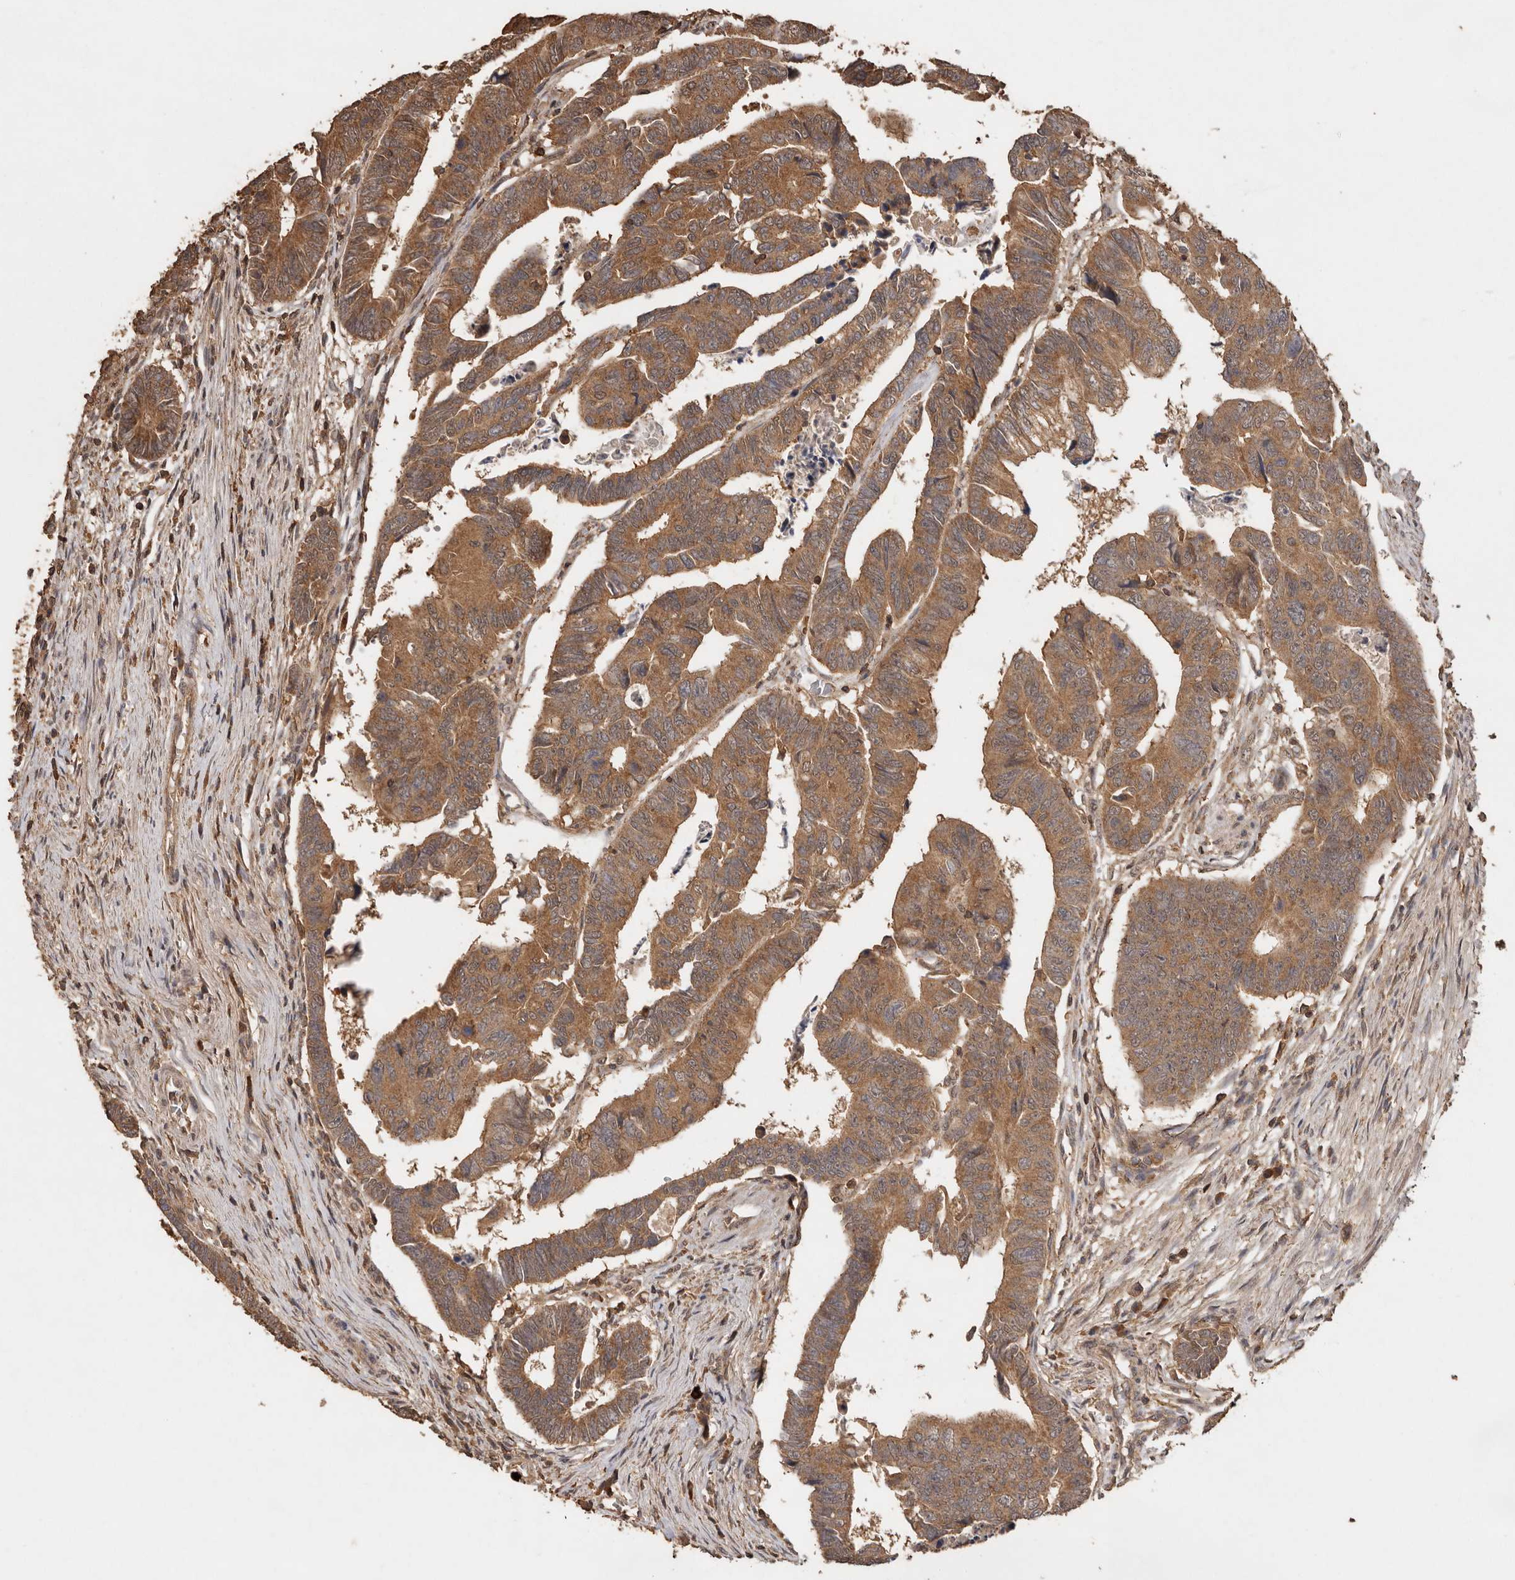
{"staining": {"intensity": "moderate", "quantity": ">75%", "location": "cytoplasmic/membranous"}, "tissue": "colorectal cancer", "cell_type": "Tumor cells", "image_type": "cancer", "snomed": [{"axis": "morphology", "description": "Adenocarcinoma, NOS"}, {"axis": "topography", "description": "Rectum"}], "caption": "Immunohistochemical staining of human adenocarcinoma (colorectal) demonstrates medium levels of moderate cytoplasmic/membranous positivity in about >75% of tumor cells.", "gene": "RWDD1", "patient": {"sex": "female", "age": 65}}